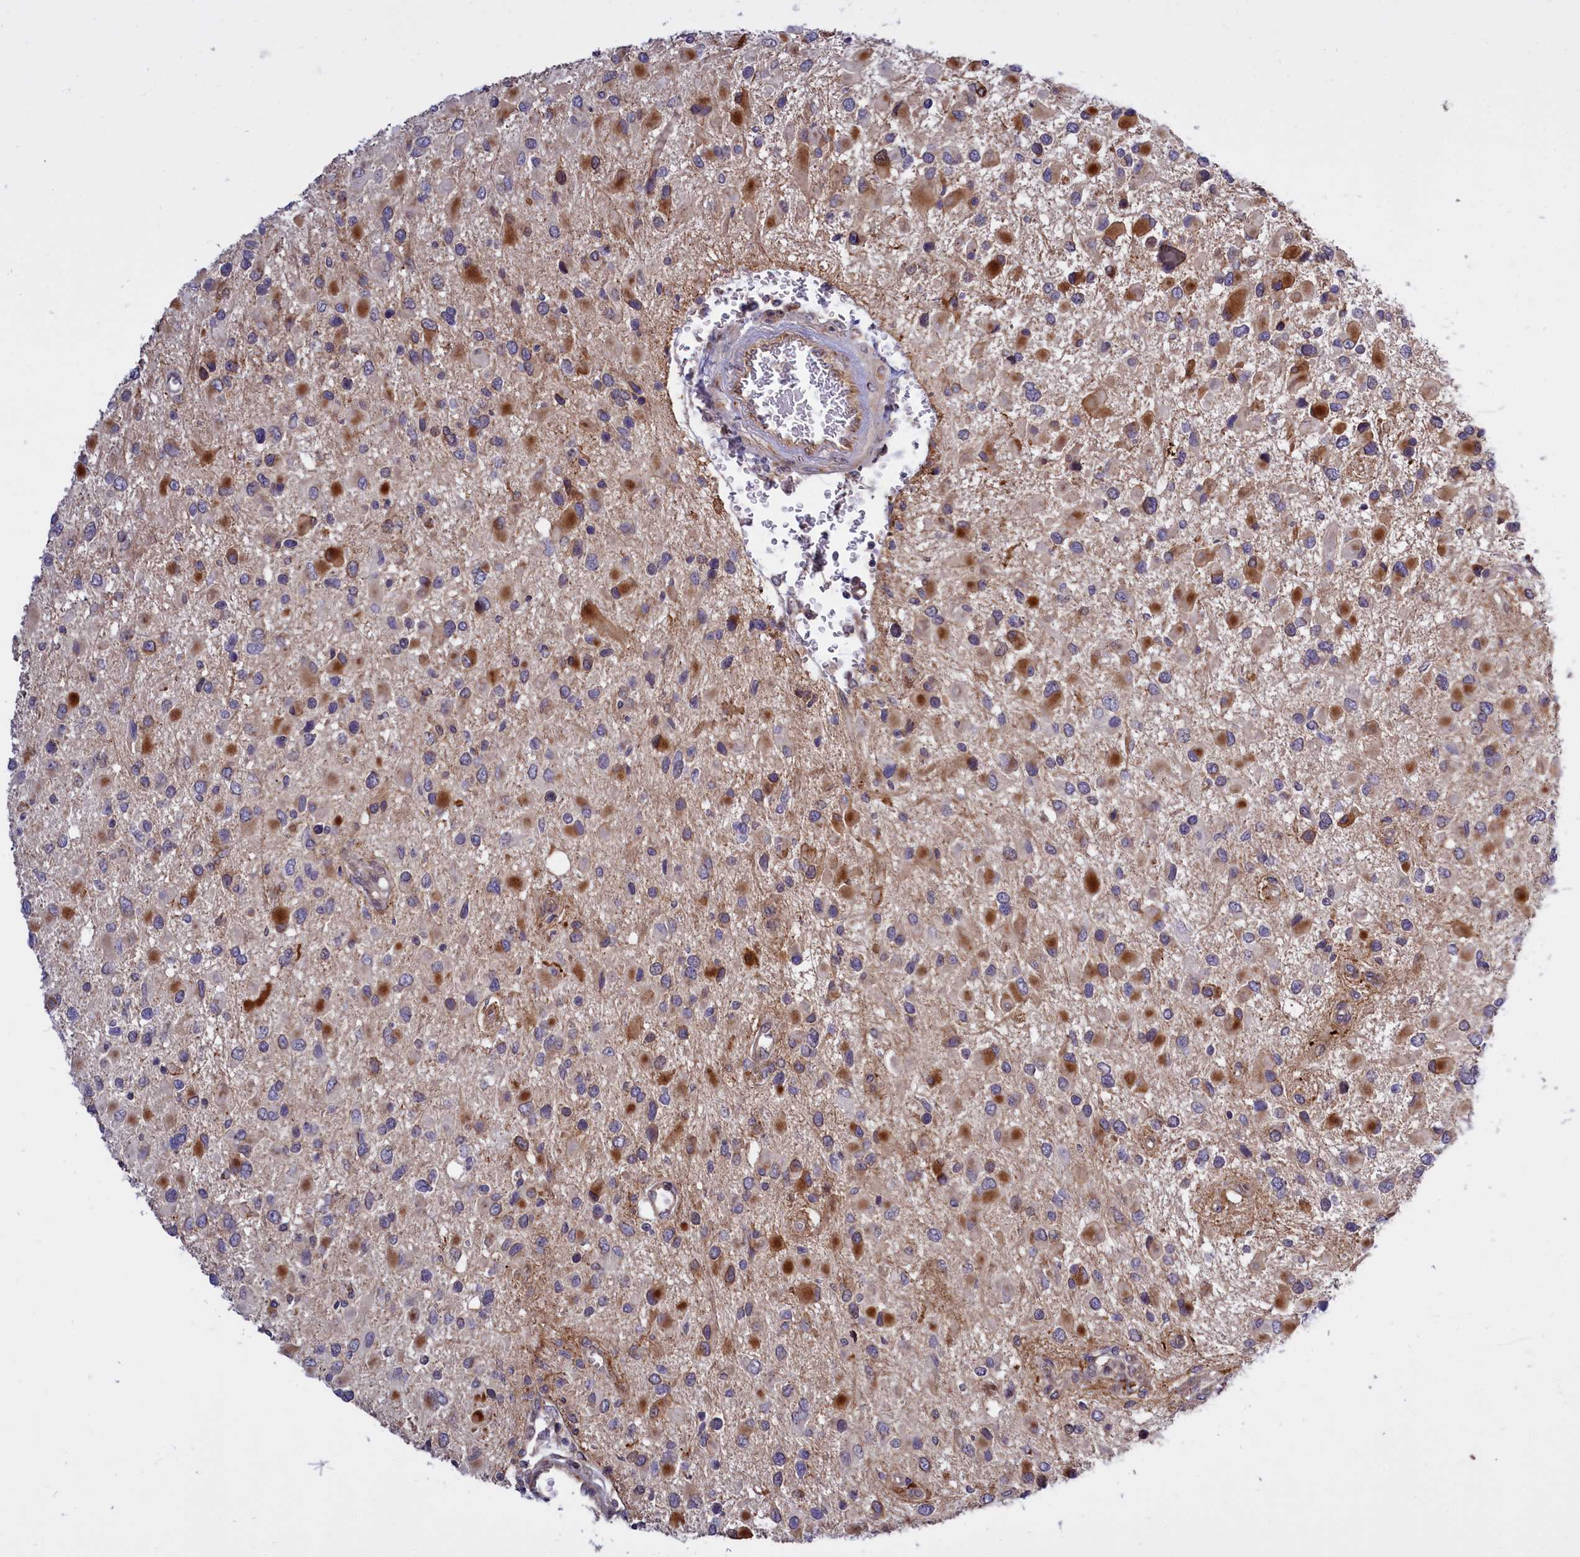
{"staining": {"intensity": "strong", "quantity": "25%-75%", "location": "cytoplasmic/membranous"}, "tissue": "glioma", "cell_type": "Tumor cells", "image_type": "cancer", "snomed": [{"axis": "morphology", "description": "Glioma, malignant, High grade"}, {"axis": "topography", "description": "Brain"}], "caption": "Tumor cells exhibit high levels of strong cytoplasmic/membranous positivity in about 25%-75% of cells in human high-grade glioma (malignant).", "gene": "RAPGEF4", "patient": {"sex": "male", "age": 53}}